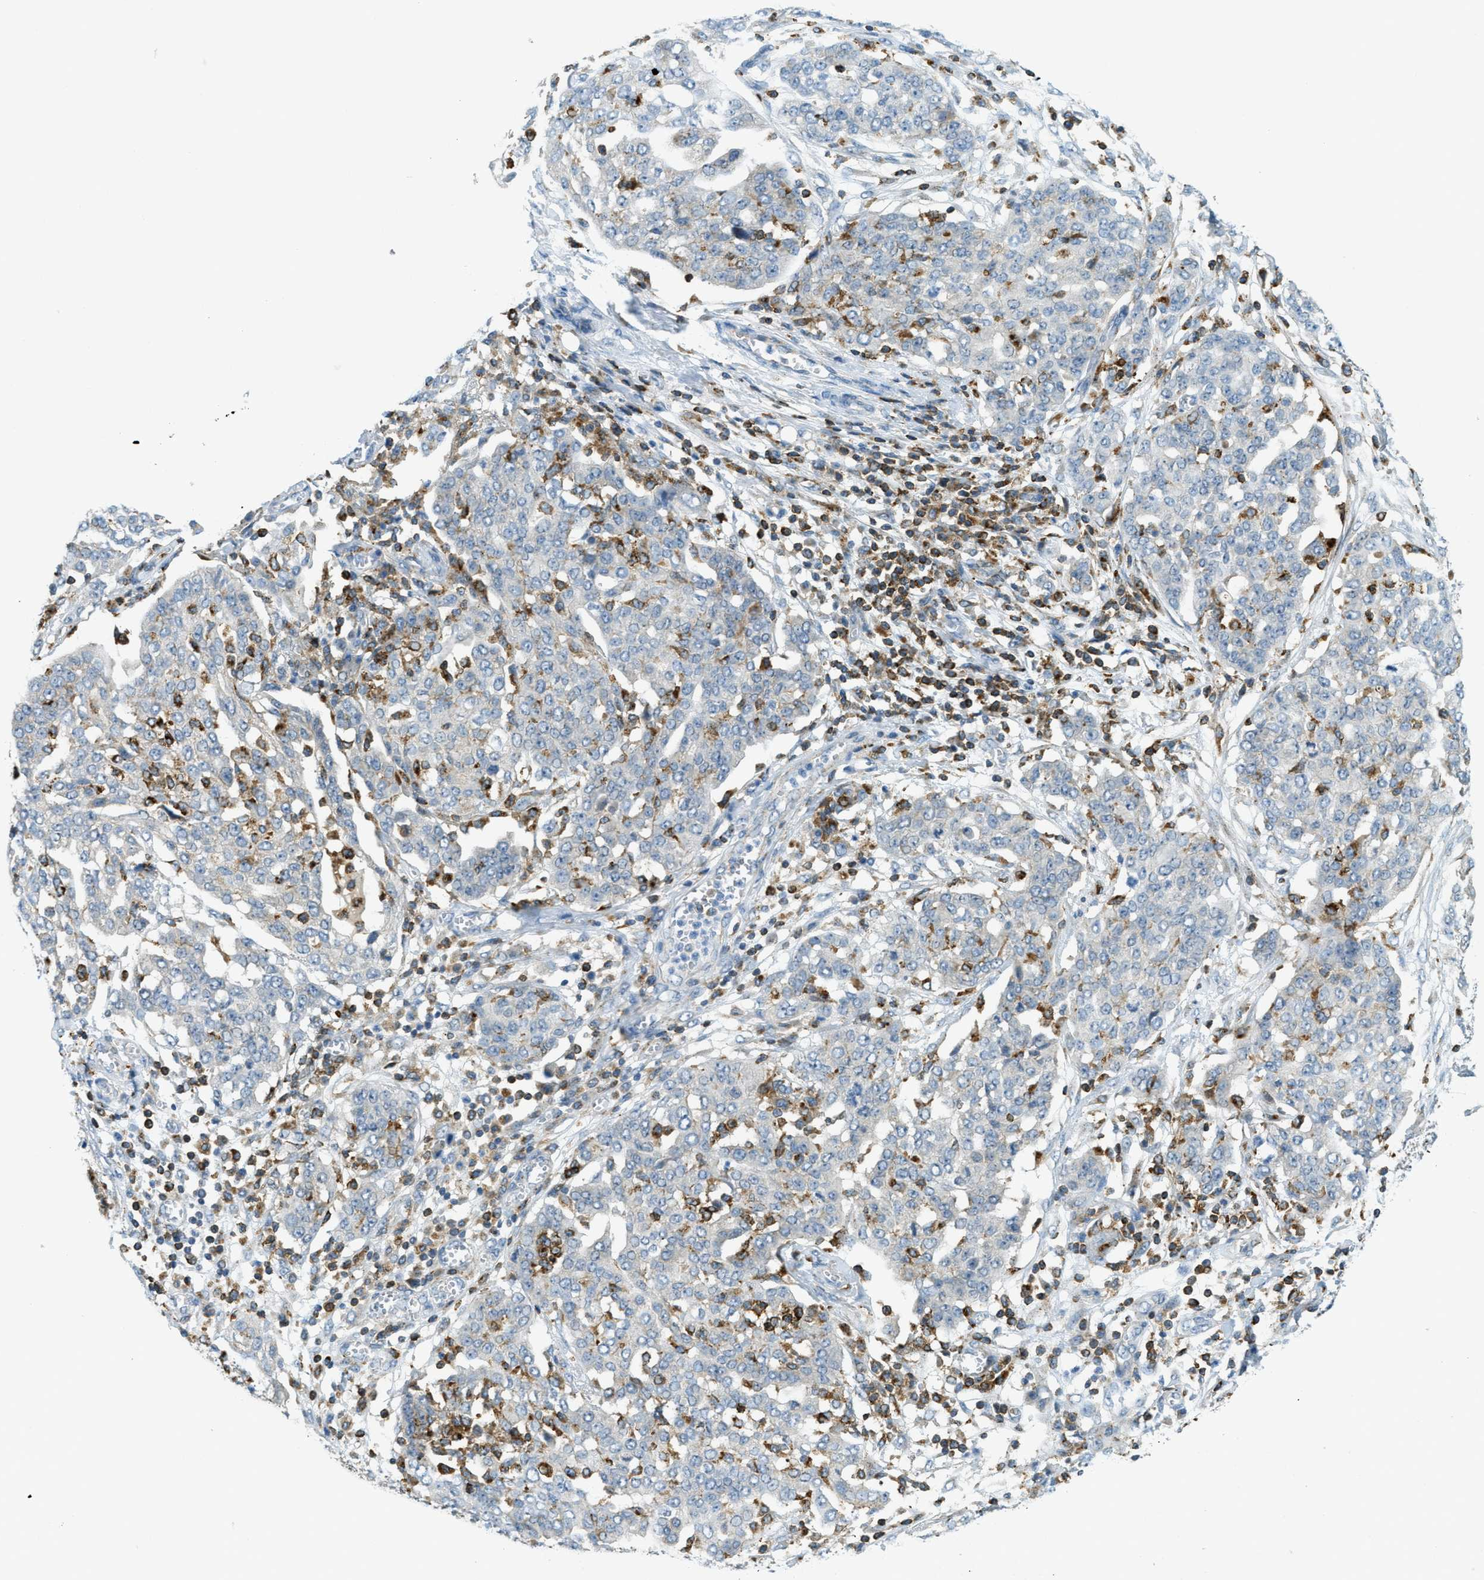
{"staining": {"intensity": "negative", "quantity": "none", "location": "none"}, "tissue": "ovarian cancer", "cell_type": "Tumor cells", "image_type": "cancer", "snomed": [{"axis": "morphology", "description": "Cystadenocarcinoma, serous, NOS"}, {"axis": "topography", "description": "Soft tissue"}, {"axis": "topography", "description": "Ovary"}], "caption": "A high-resolution micrograph shows immunohistochemistry staining of ovarian cancer (serous cystadenocarcinoma), which demonstrates no significant staining in tumor cells.", "gene": "PLBD2", "patient": {"sex": "female", "age": 57}}